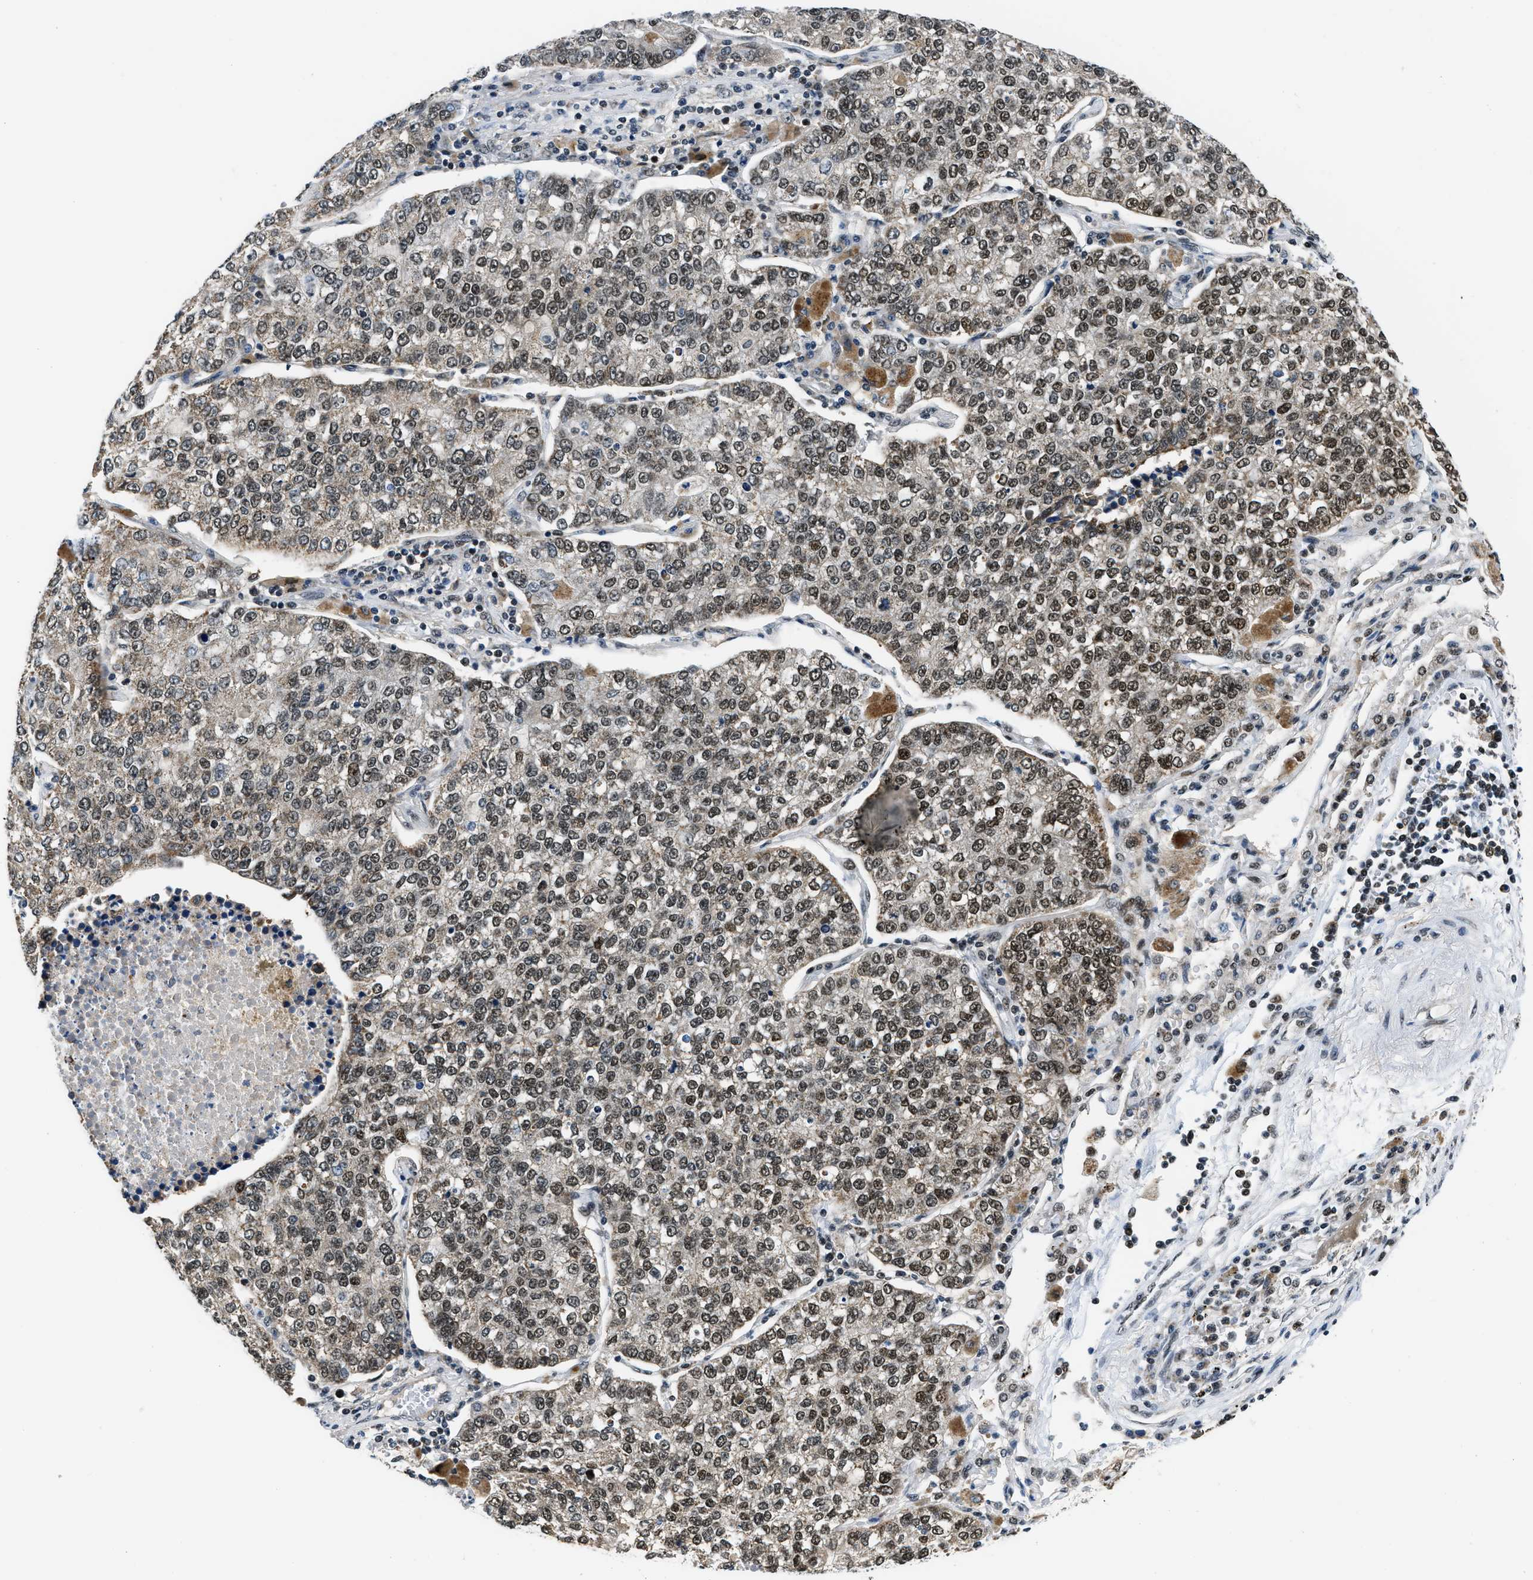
{"staining": {"intensity": "moderate", "quantity": "25%-75%", "location": "nuclear"}, "tissue": "lung cancer", "cell_type": "Tumor cells", "image_type": "cancer", "snomed": [{"axis": "morphology", "description": "Adenocarcinoma, NOS"}, {"axis": "topography", "description": "Lung"}], "caption": "Immunohistochemical staining of human lung cancer displays moderate nuclear protein expression in approximately 25%-75% of tumor cells. Ihc stains the protein in brown and the nuclei are stained blue.", "gene": "KDM3B", "patient": {"sex": "male", "age": 49}}